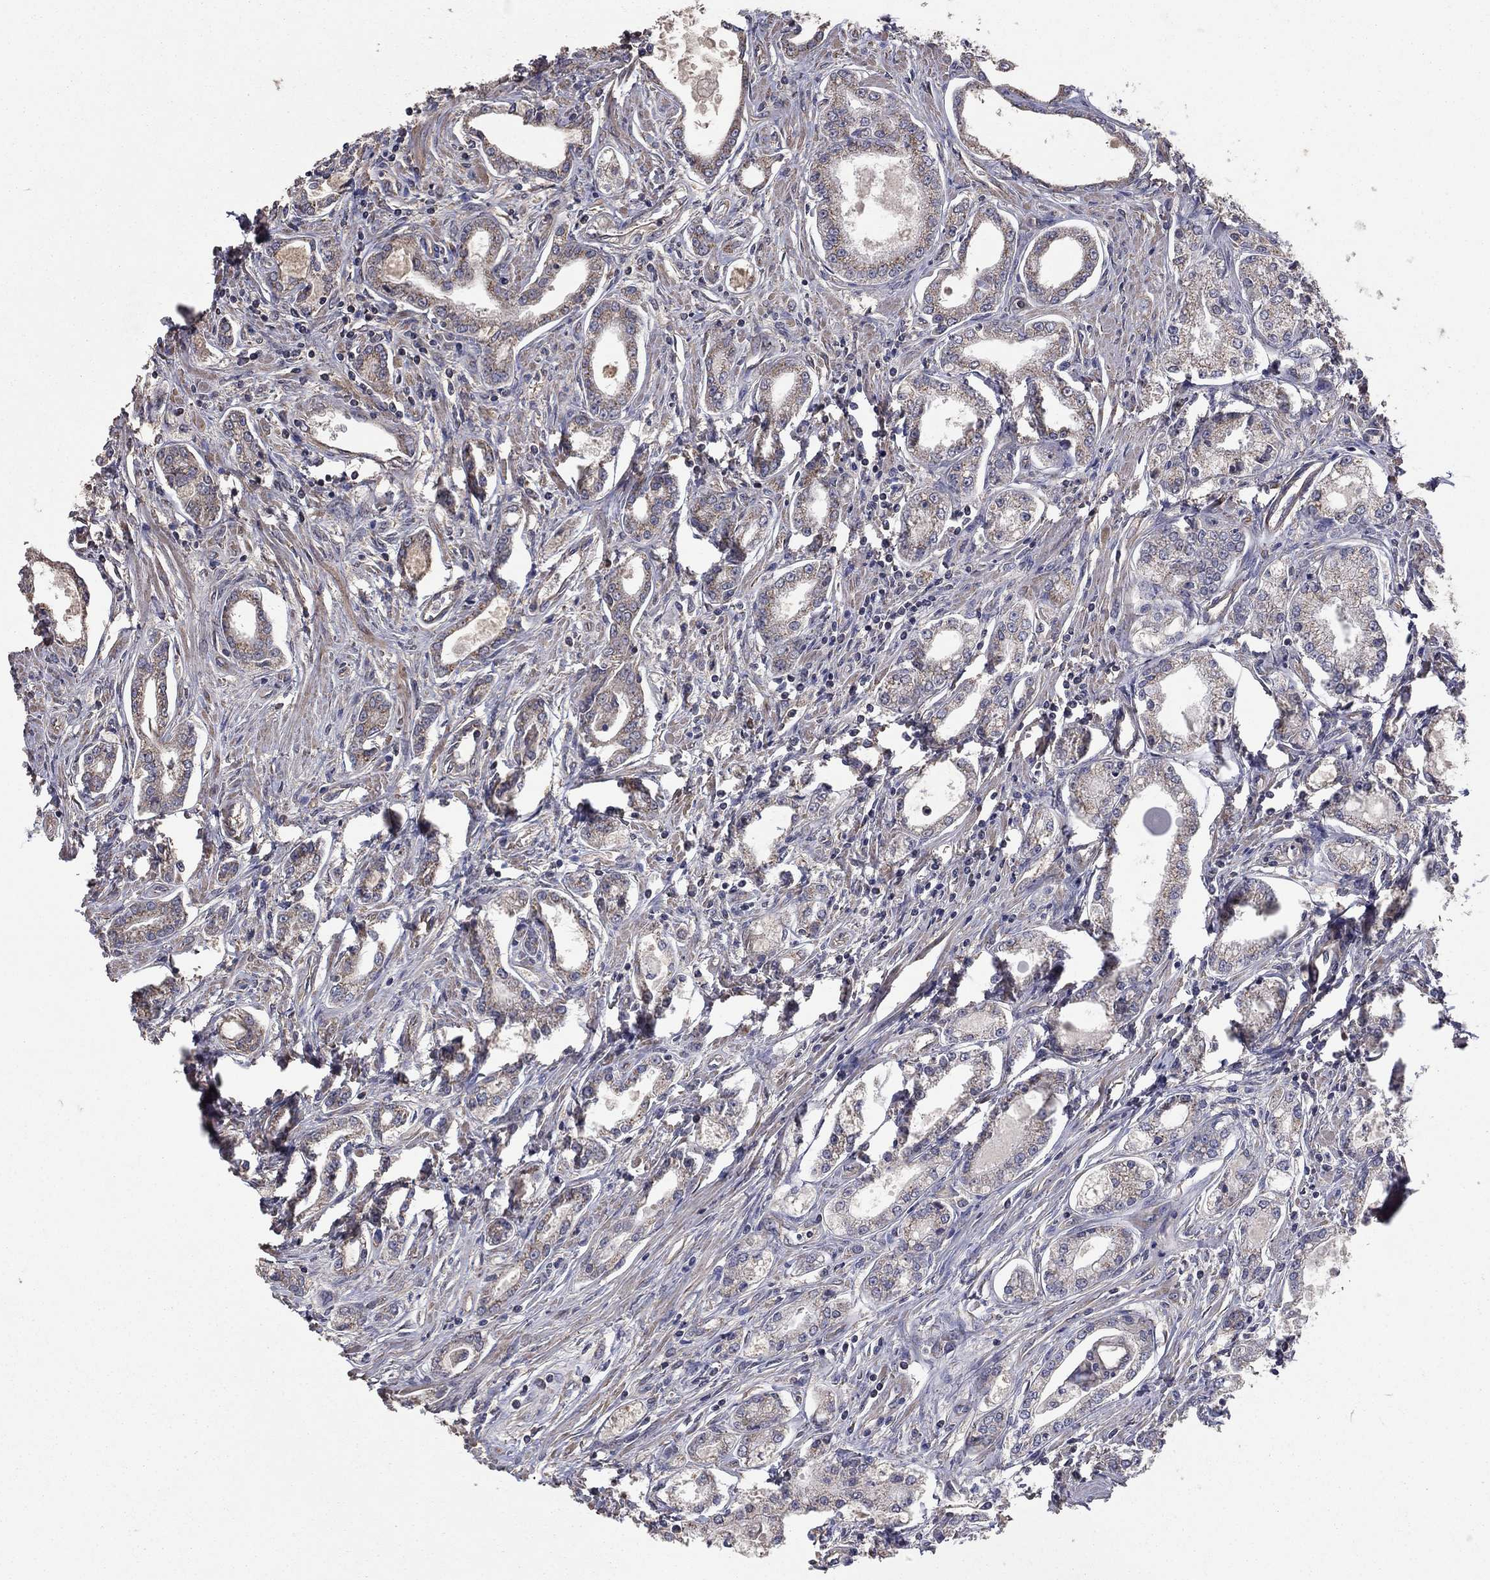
{"staining": {"intensity": "weak", "quantity": "25%-75%", "location": "cytoplasmic/membranous"}, "tissue": "prostate cancer", "cell_type": "Tumor cells", "image_type": "cancer", "snomed": [{"axis": "morphology", "description": "Adenocarcinoma, NOS"}, {"axis": "morphology", "description": "Adenocarcinoma, High grade"}, {"axis": "topography", "description": "Prostate"}], "caption": "Prostate adenocarcinoma stained for a protein shows weak cytoplasmic/membranous positivity in tumor cells. The staining is performed using DAB (3,3'-diaminobenzidine) brown chromogen to label protein expression. The nuclei are counter-stained blue using hematoxylin.", "gene": "FLT4", "patient": {"sex": "male", "age": 70}}